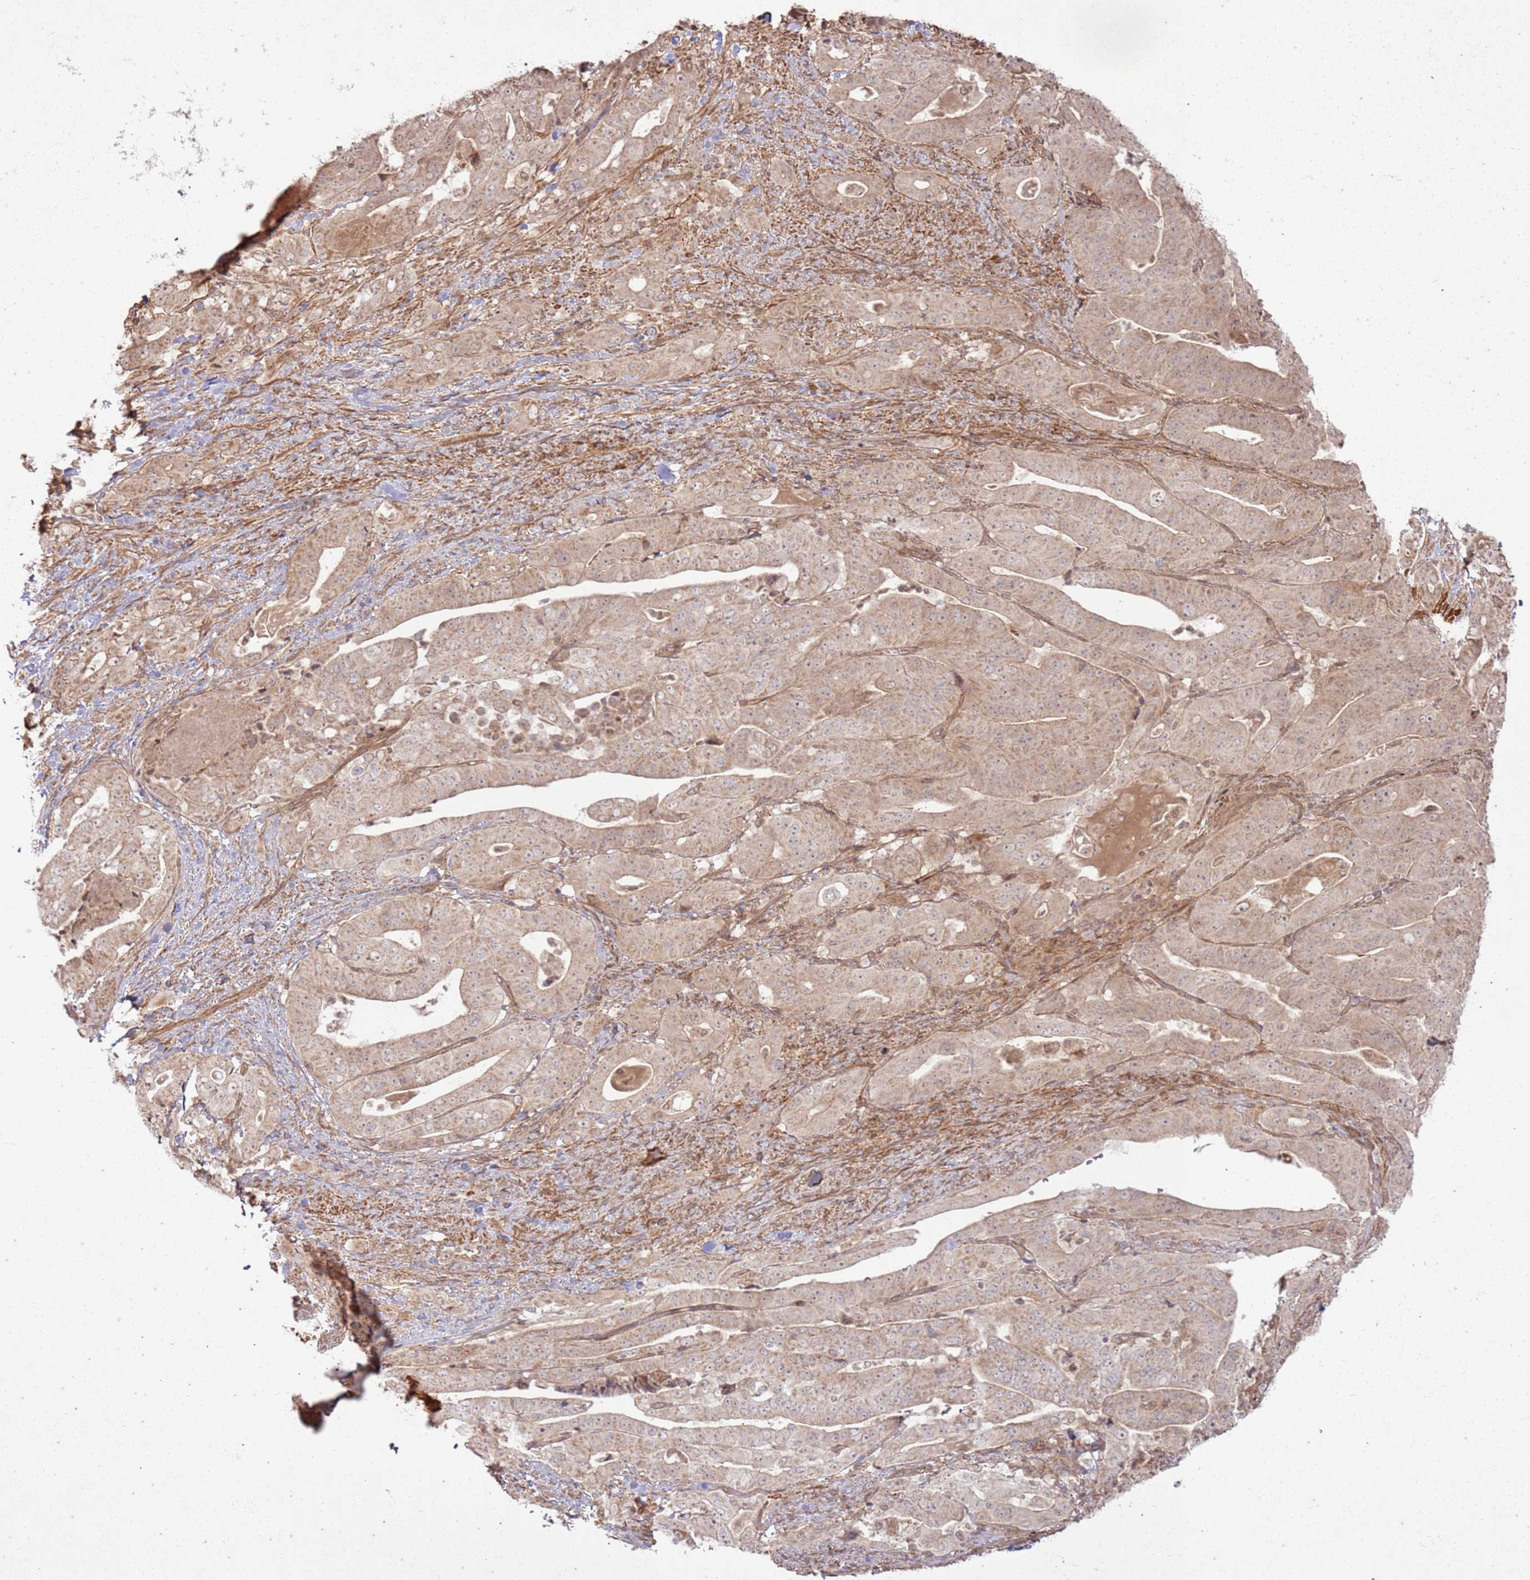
{"staining": {"intensity": "weak", "quantity": ">75%", "location": "cytoplasmic/membranous"}, "tissue": "stomach cancer", "cell_type": "Tumor cells", "image_type": "cancer", "snomed": [{"axis": "morphology", "description": "Adenocarcinoma, NOS"}, {"axis": "topography", "description": "Stomach"}], "caption": "This micrograph displays IHC staining of stomach cancer, with low weak cytoplasmic/membranous staining in approximately >75% of tumor cells.", "gene": "ZNF623", "patient": {"sex": "male", "age": 48}}